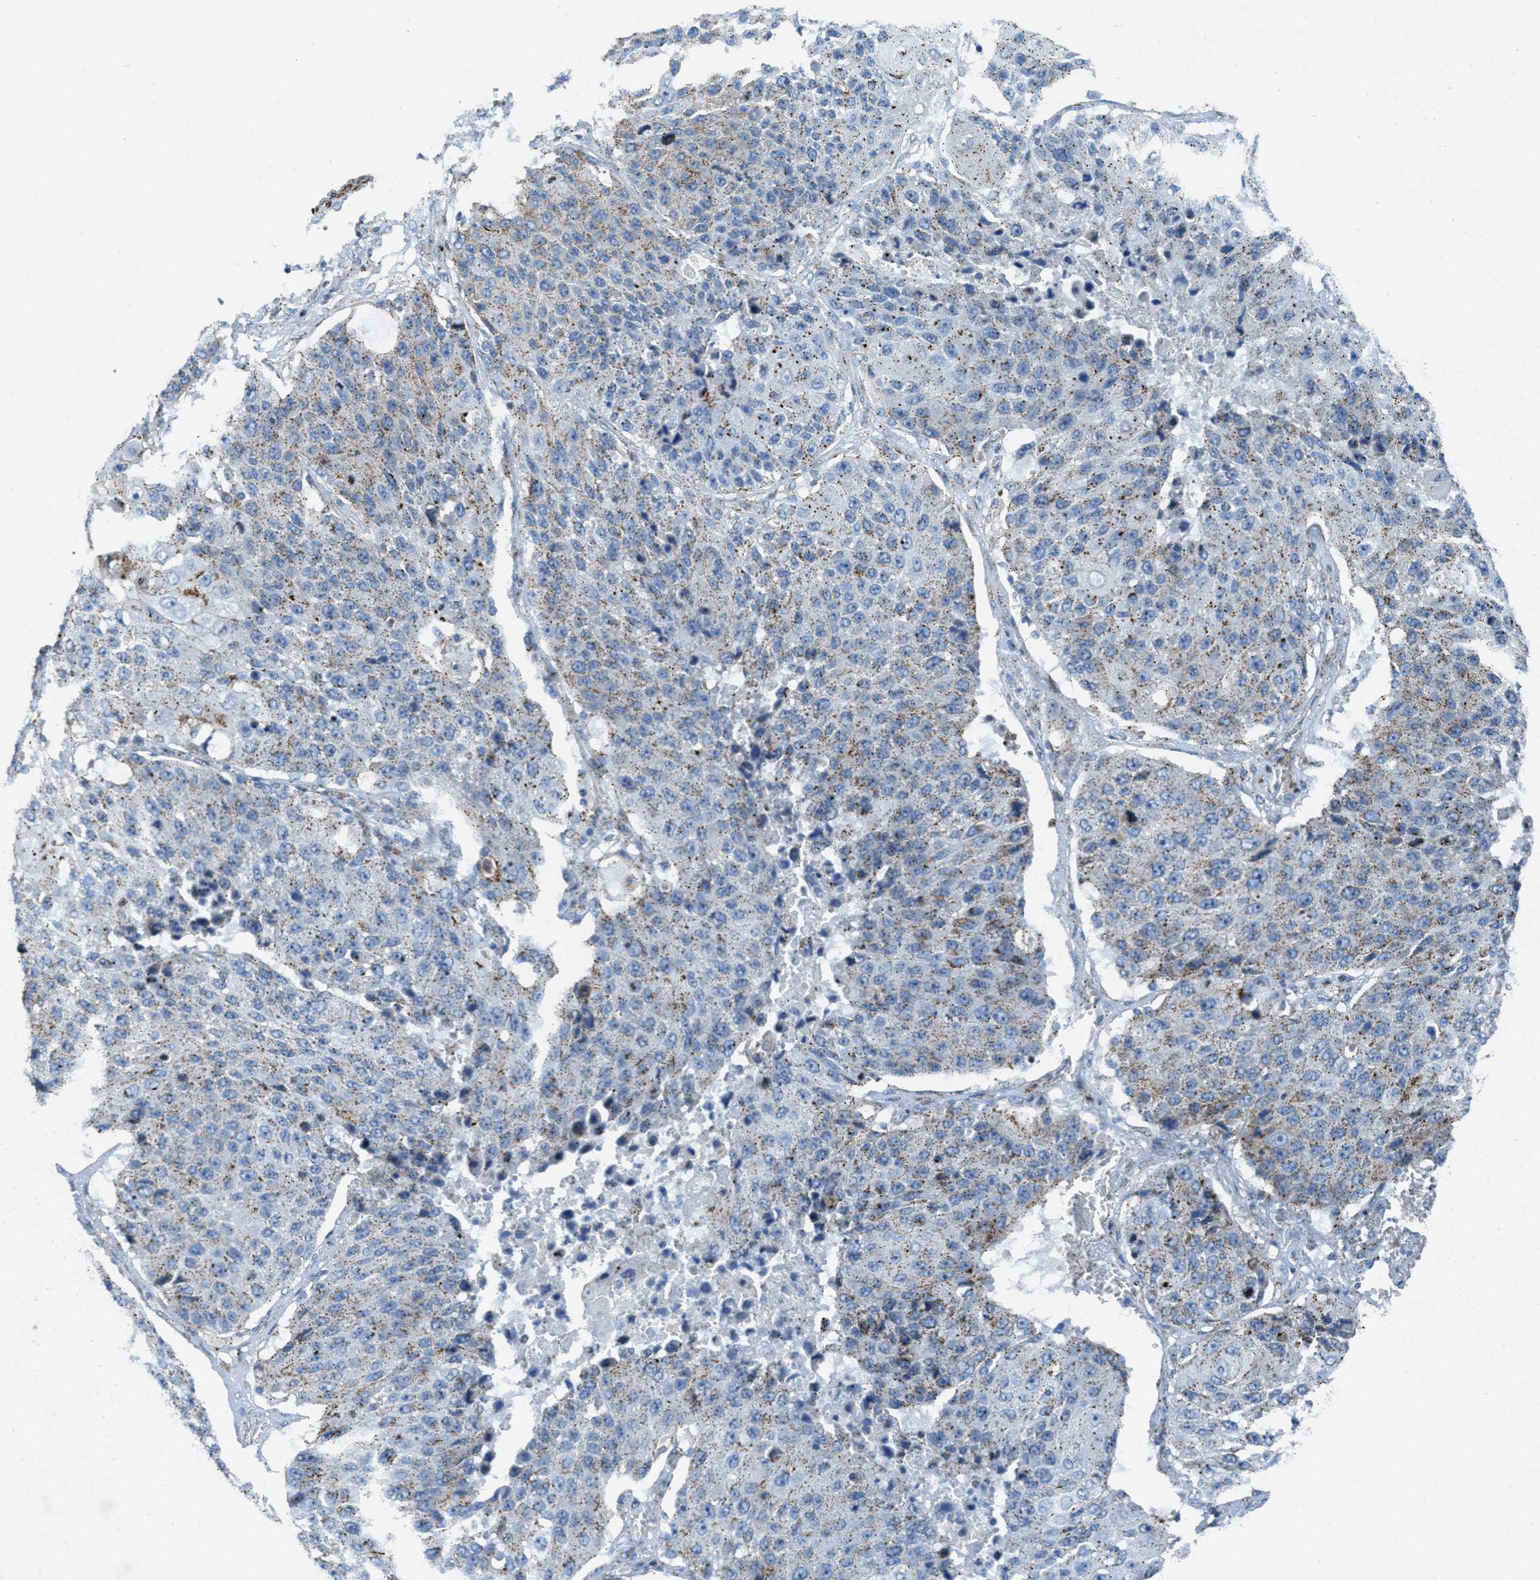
{"staining": {"intensity": "moderate", "quantity": ">75%", "location": "cytoplasmic/membranous"}, "tissue": "lung cancer", "cell_type": "Tumor cells", "image_type": "cancer", "snomed": [{"axis": "morphology", "description": "Squamous cell carcinoma, NOS"}, {"axis": "topography", "description": "Lung"}], "caption": "Moderate cytoplasmic/membranous positivity is appreciated in about >75% of tumor cells in lung squamous cell carcinoma. (Stains: DAB in brown, nuclei in blue, Microscopy: brightfield microscopy at high magnification).", "gene": "MFSD13A", "patient": {"sex": "male", "age": 61}}